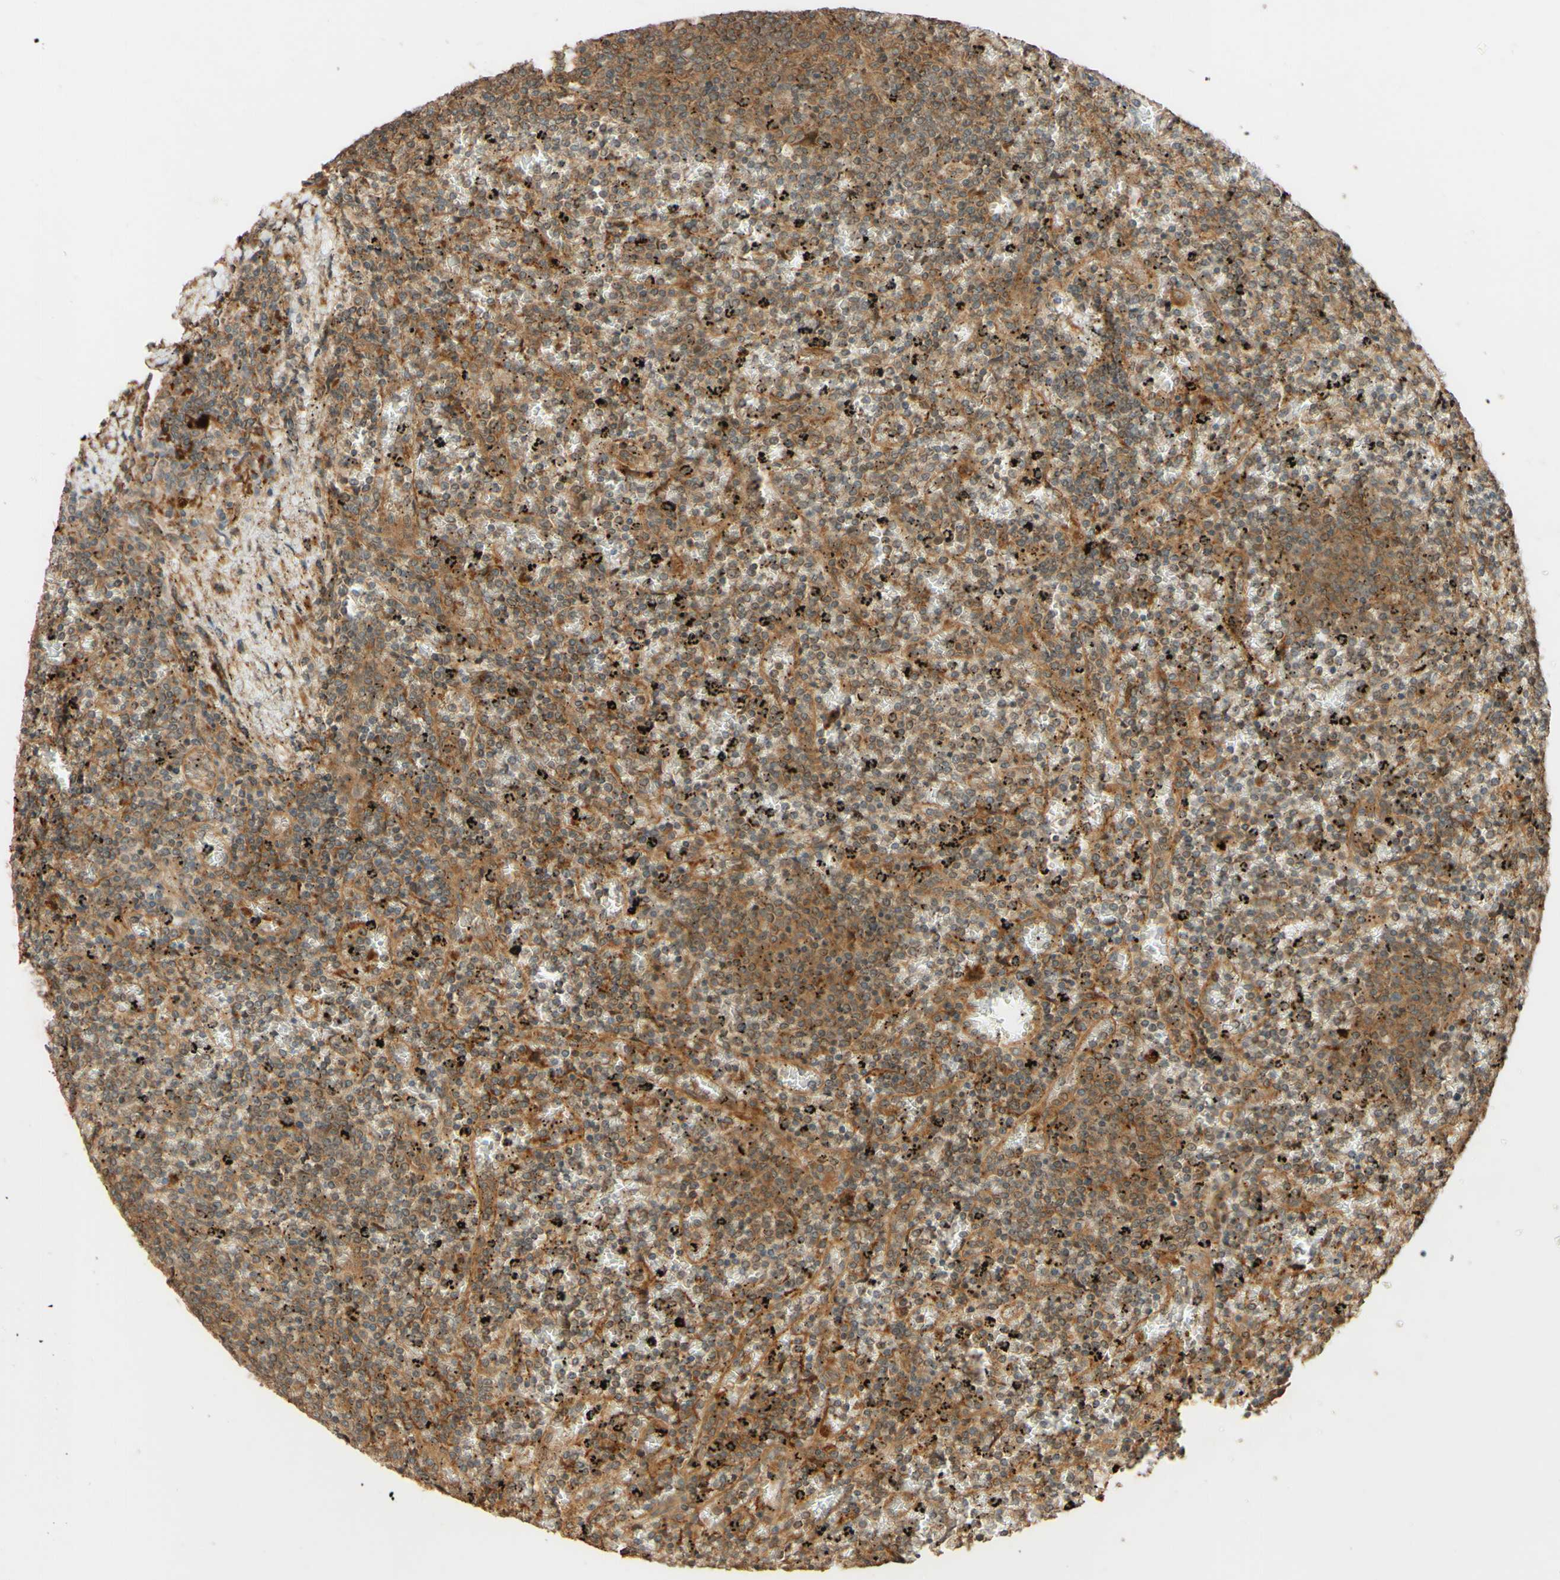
{"staining": {"intensity": "moderate", "quantity": ">75%", "location": "cytoplasmic/membranous"}, "tissue": "lymphoma", "cell_type": "Tumor cells", "image_type": "cancer", "snomed": [{"axis": "morphology", "description": "Malignant lymphoma, non-Hodgkin's type, Low grade"}, {"axis": "topography", "description": "Spleen"}], "caption": "Moderate cytoplasmic/membranous protein positivity is appreciated in about >75% of tumor cells in lymphoma.", "gene": "RNF19A", "patient": {"sex": "female", "age": 77}}